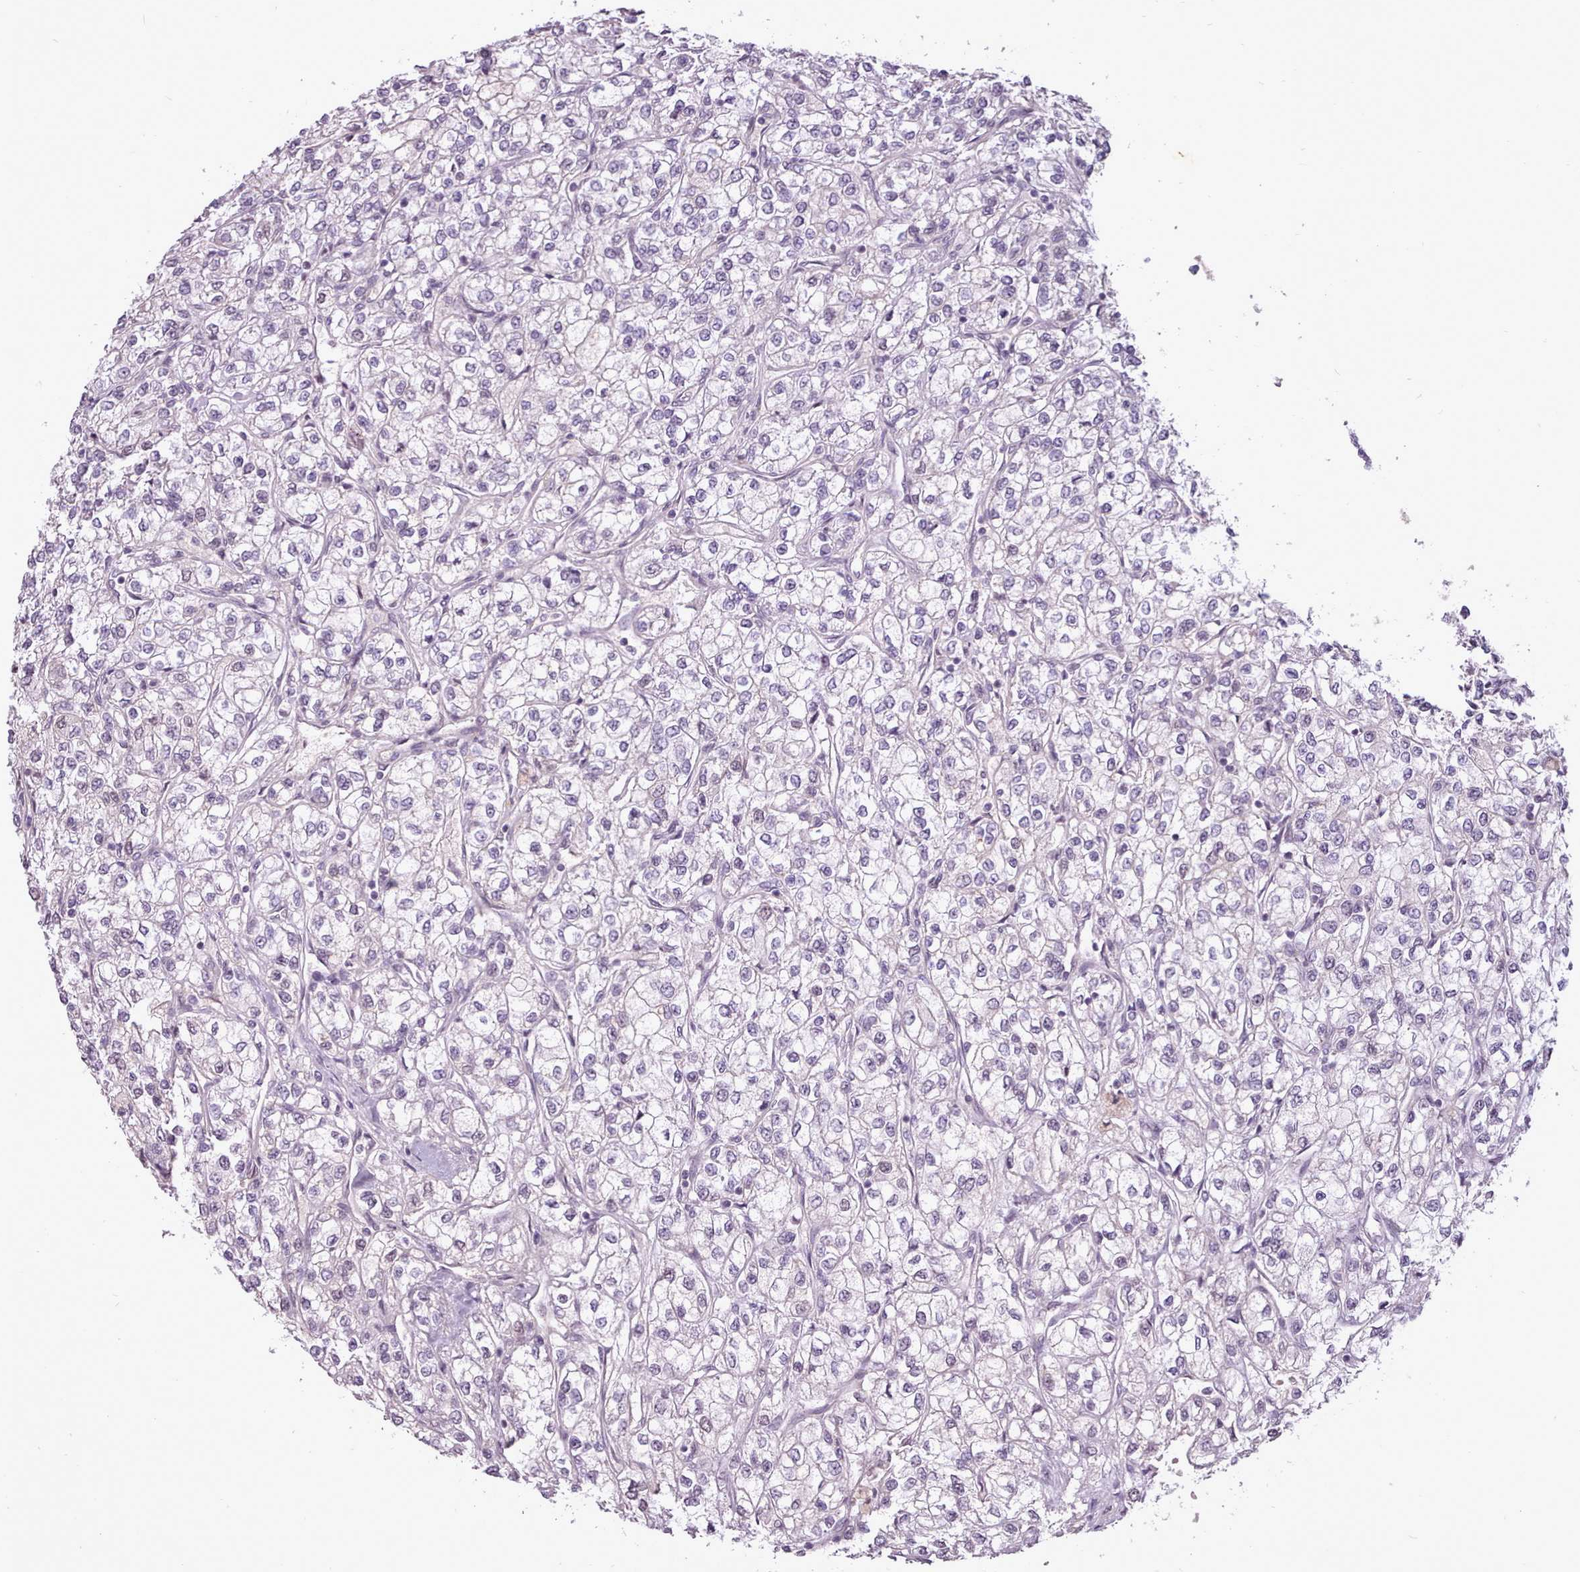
{"staining": {"intensity": "negative", "quantity": "none", "location": "none"}, "tissue": "renal cancer", "cell_type": "Tumor cells", "image_type": "cancer", "snomed": [{"axis": "morphology", "description": "Adenocarcinoma, NOS"}, {"axis": "topography", "description": "Kidney"}], "caption": "Micrograph shows no significant protein expression in tumor cells of renal cancer.", "gene": "LIN7C", "patient": {"sex": "male", "age": 80}}